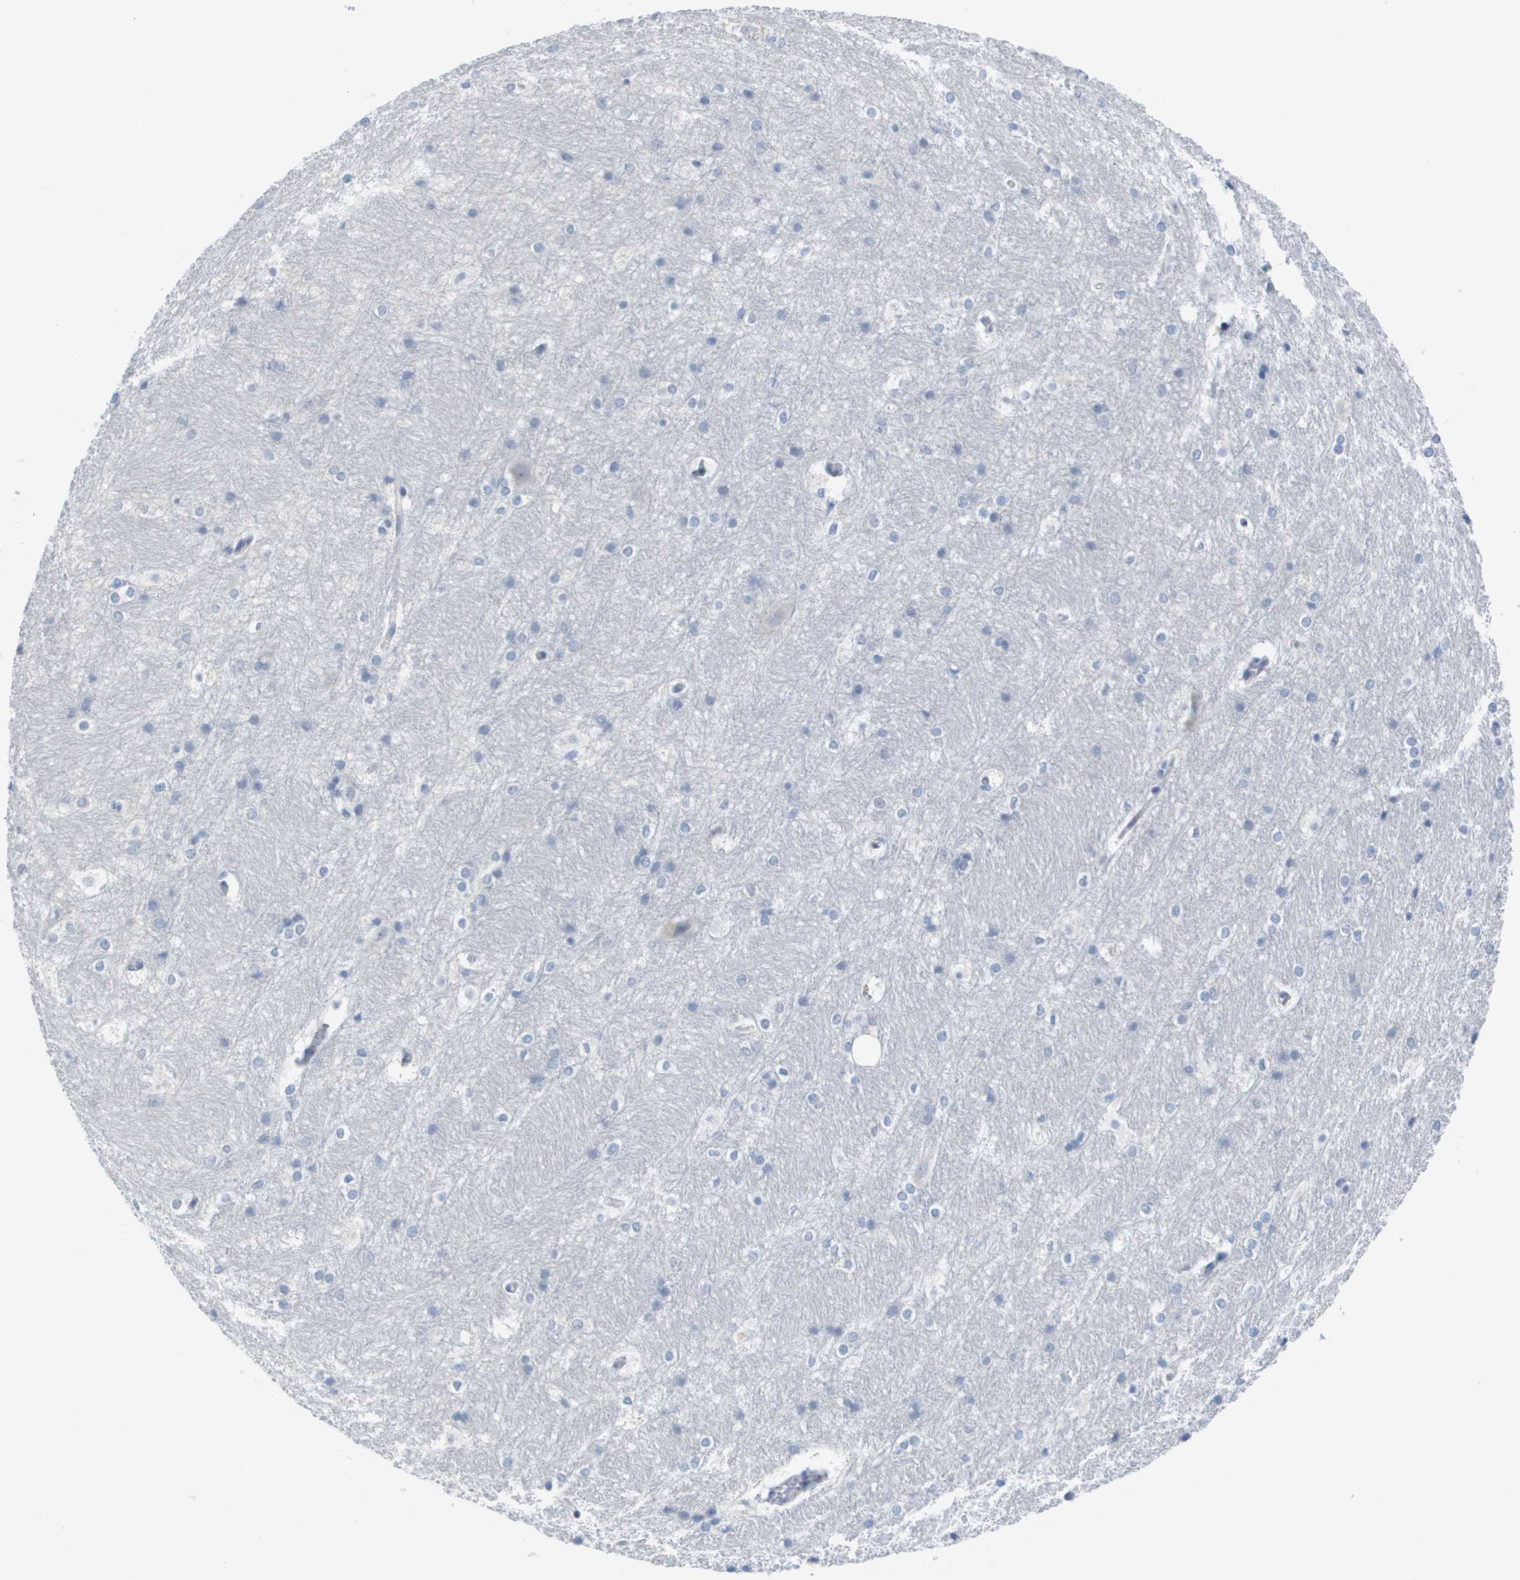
{"staining": {"intensity": "negative", "quantity": "none", "location": "none"}, "tissue": "hippocampus", "cell_type": "Glial cells", "image_type": "normal", "snomed": [{"axis": "morphology", "description": "Normal tissue, NOS"}, {"axis": "topography", "description": "Hippocampus"}], "caption": "A high-resolution micrograph shows immunohistochemistry staining of normal hippocampus, which shows no significant expression in glial cells. Brightfield microscopy of immunohistochemistry stained with DAB (3,3'-diaminobenzidine) (brown) and hematoxylin (blue), captured at high magnification.", "gene": "PDE4A", "patient": {"sex": "female", "age": 19}}